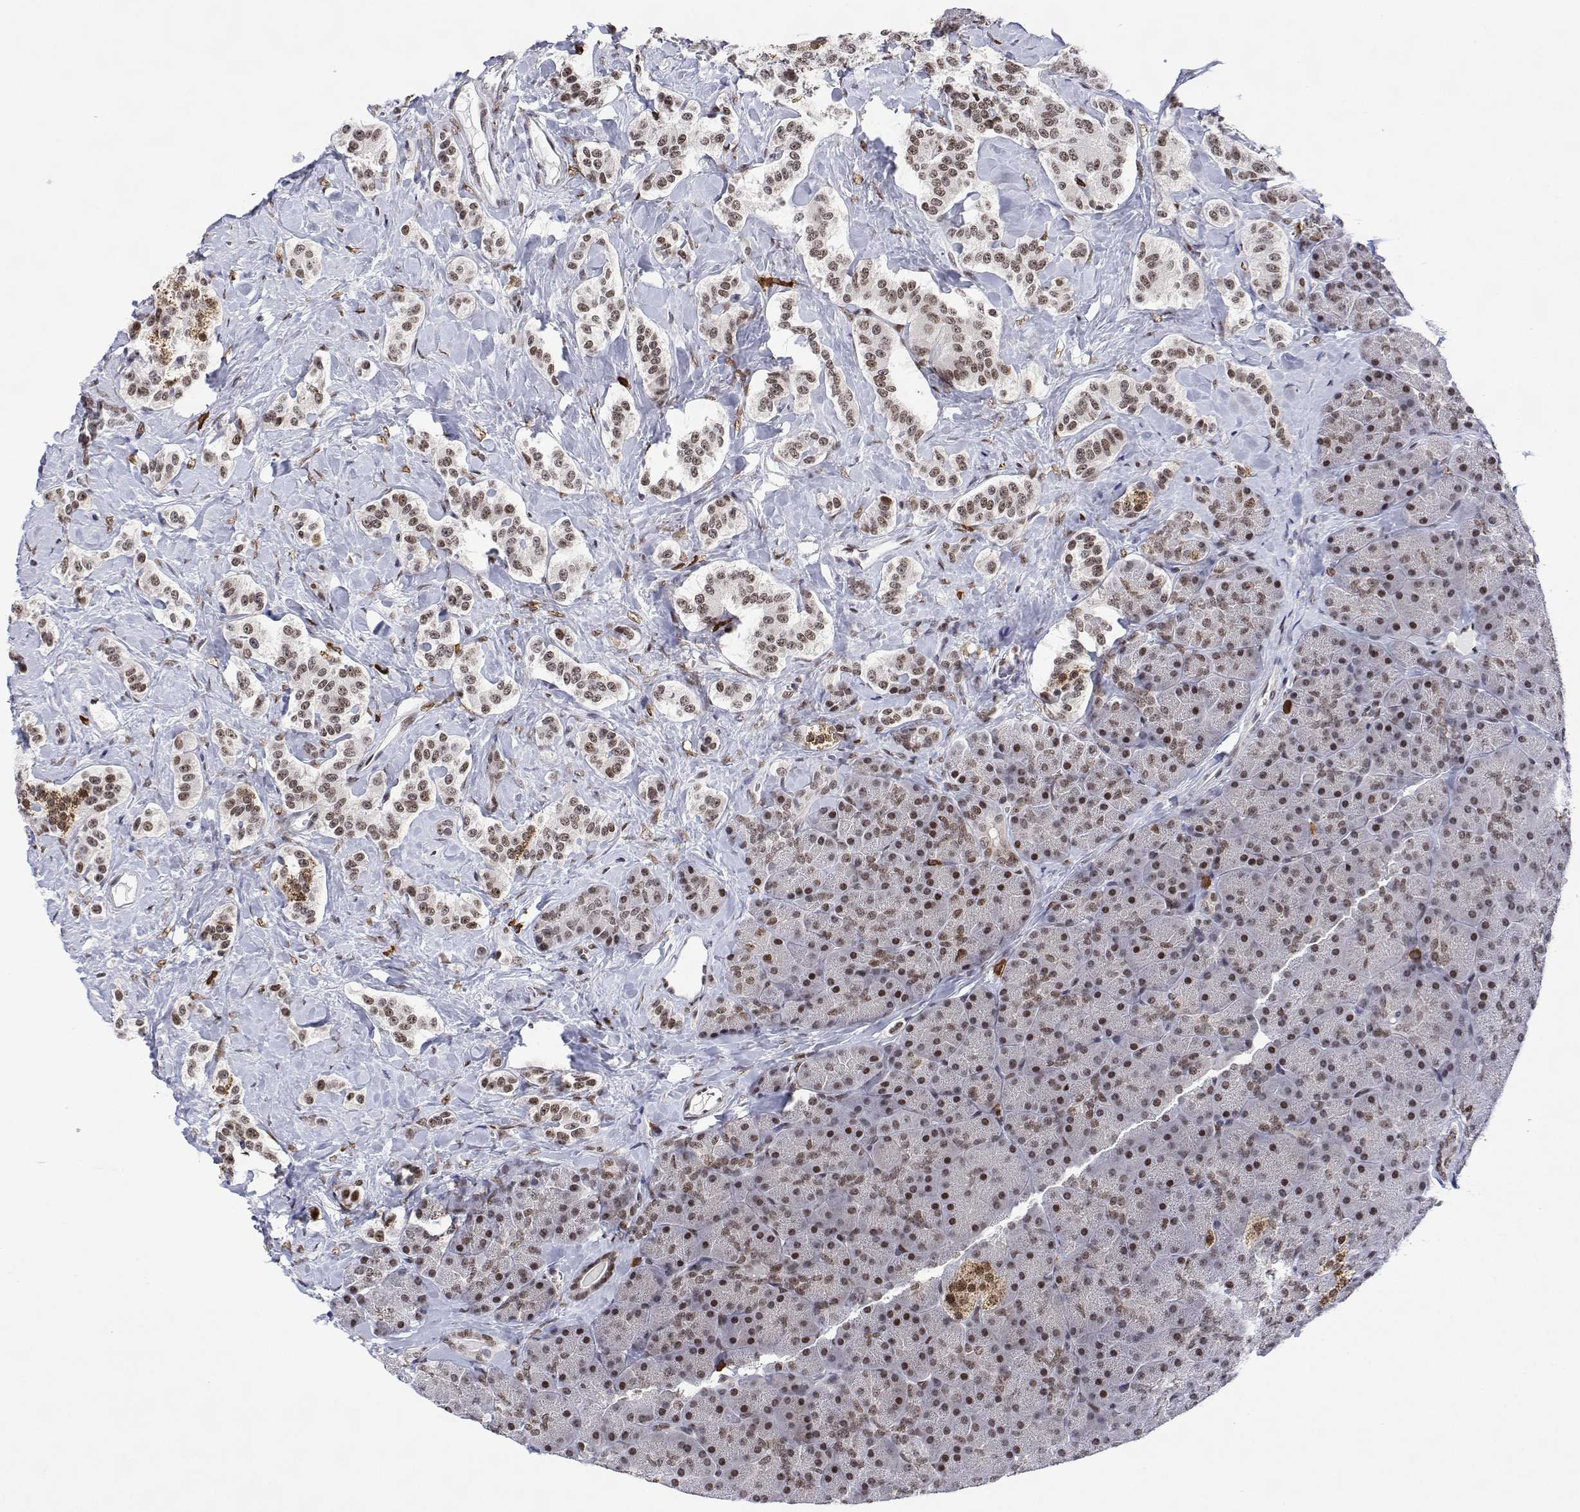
{"staining": {"intensity": "moderate", "quantity": "25%-75%", "location": "nuclear"}, "tissue": "carcinoid", "cell_type": "Tumor cells", "image_type": "cancer", "snomed": [{"axis": "morphology", "description": "Normal tissue, NOS"}, {"axis": "morphology", "description": "Carcinoid, malignant, NOS"}, {"axis": "topography", "description": "Pancreas"}], "caption": "Immunohistochemical staining of human carcinoid shows medium levels of moderate nuclear positivity in approximately 25%-75% of tumor cells.", "gene": "XPC", "patient": {"sex": "male", "age": 36}}